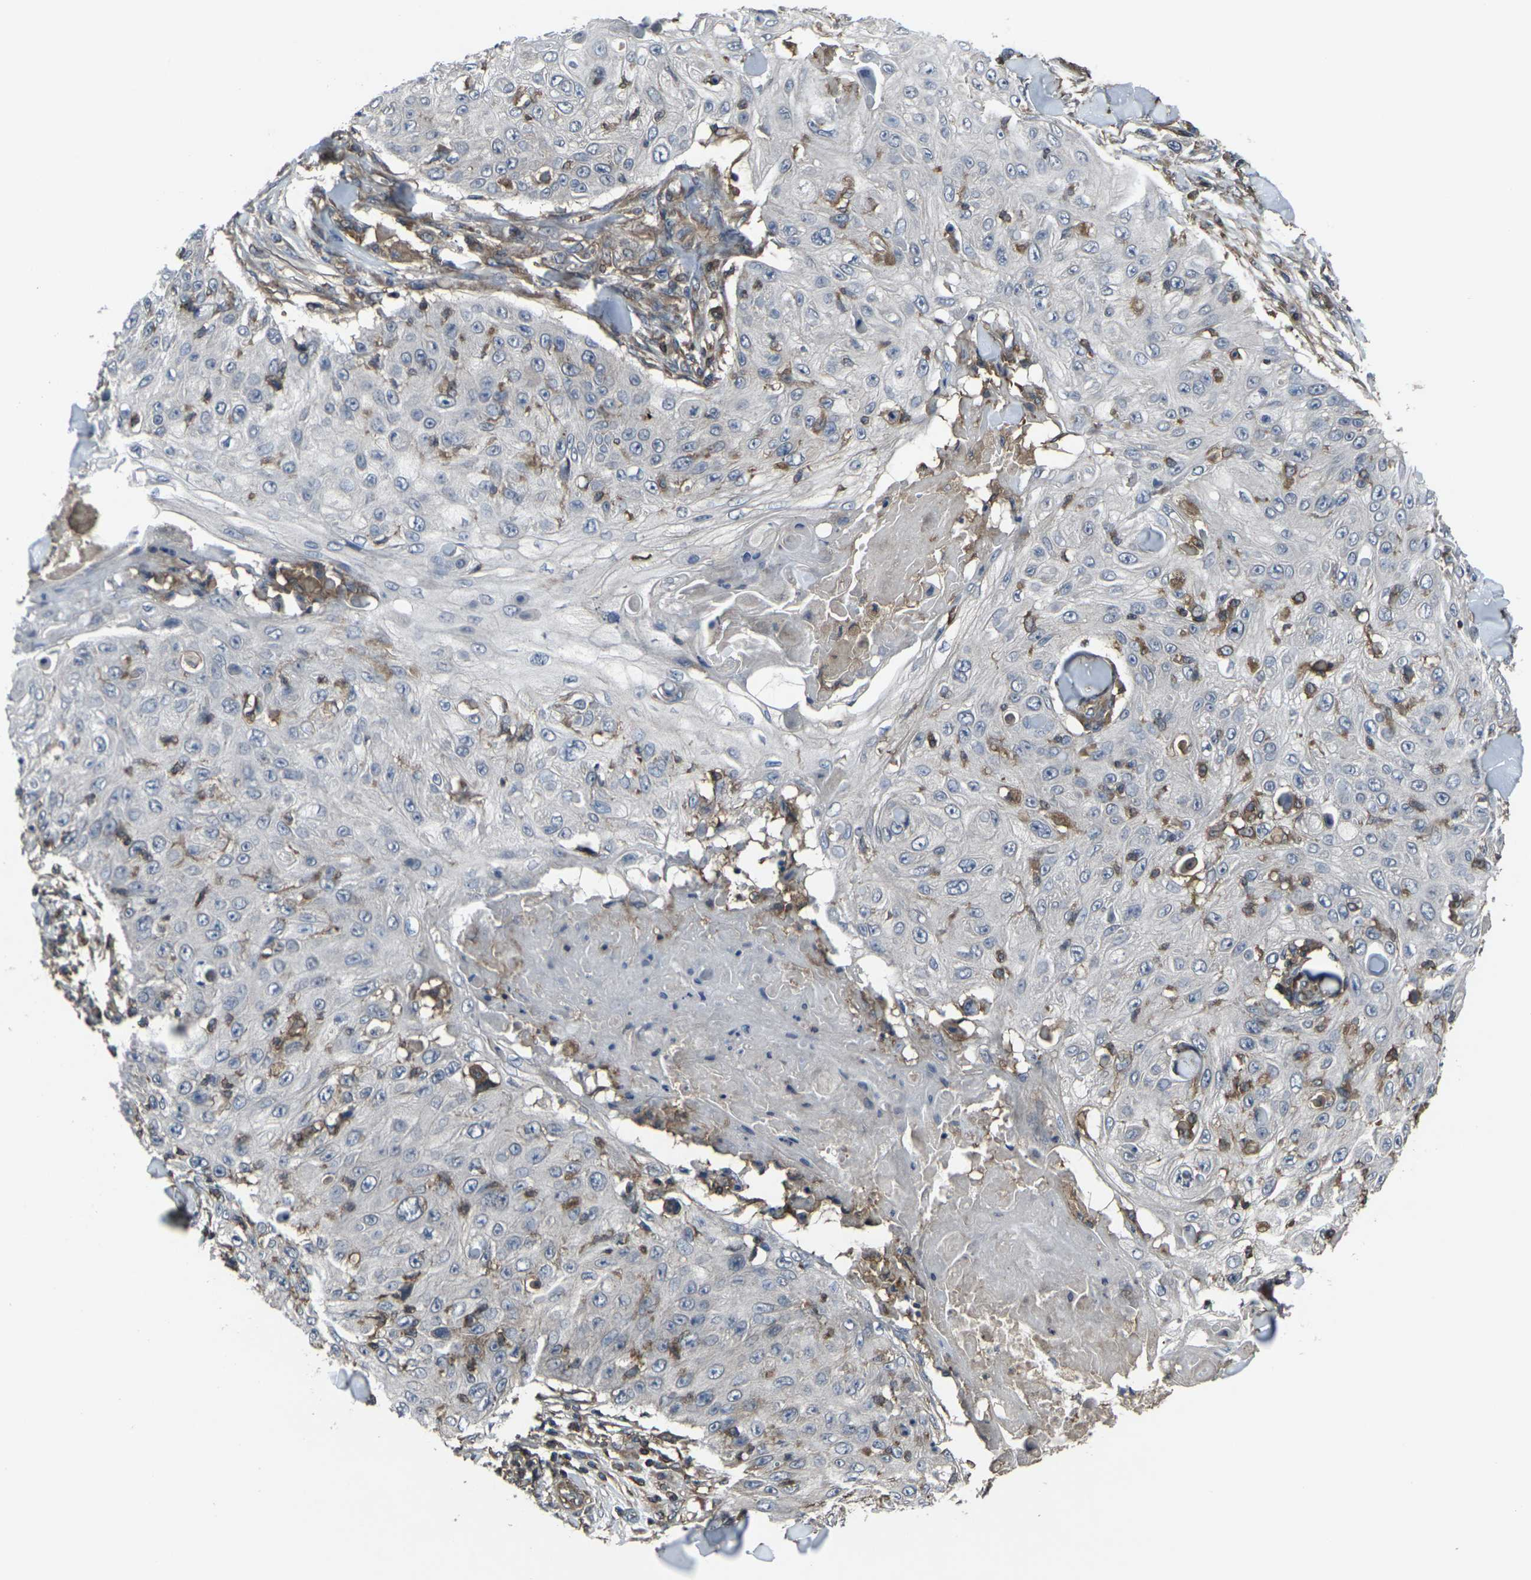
{"staining": {"intensity": "negative", "quantity": "none", "location": "none"}, "tissue": "skin cancer", "cell_type": "Tumor cells", "image_type": "cancer", "snomed": [{"axis": "morphology", "description": "Squamous cell carcinoma, NOS"}, {"axis": "topography", "description": "Skin"}], "caption": "IHC photomicrograph of skin squamous cell carcinoma stained for a protein (brown), which demonstrates no positivity in tumor cells.", "gene": "PRKACB", "patient": {"sex": "male", "age": 86}}